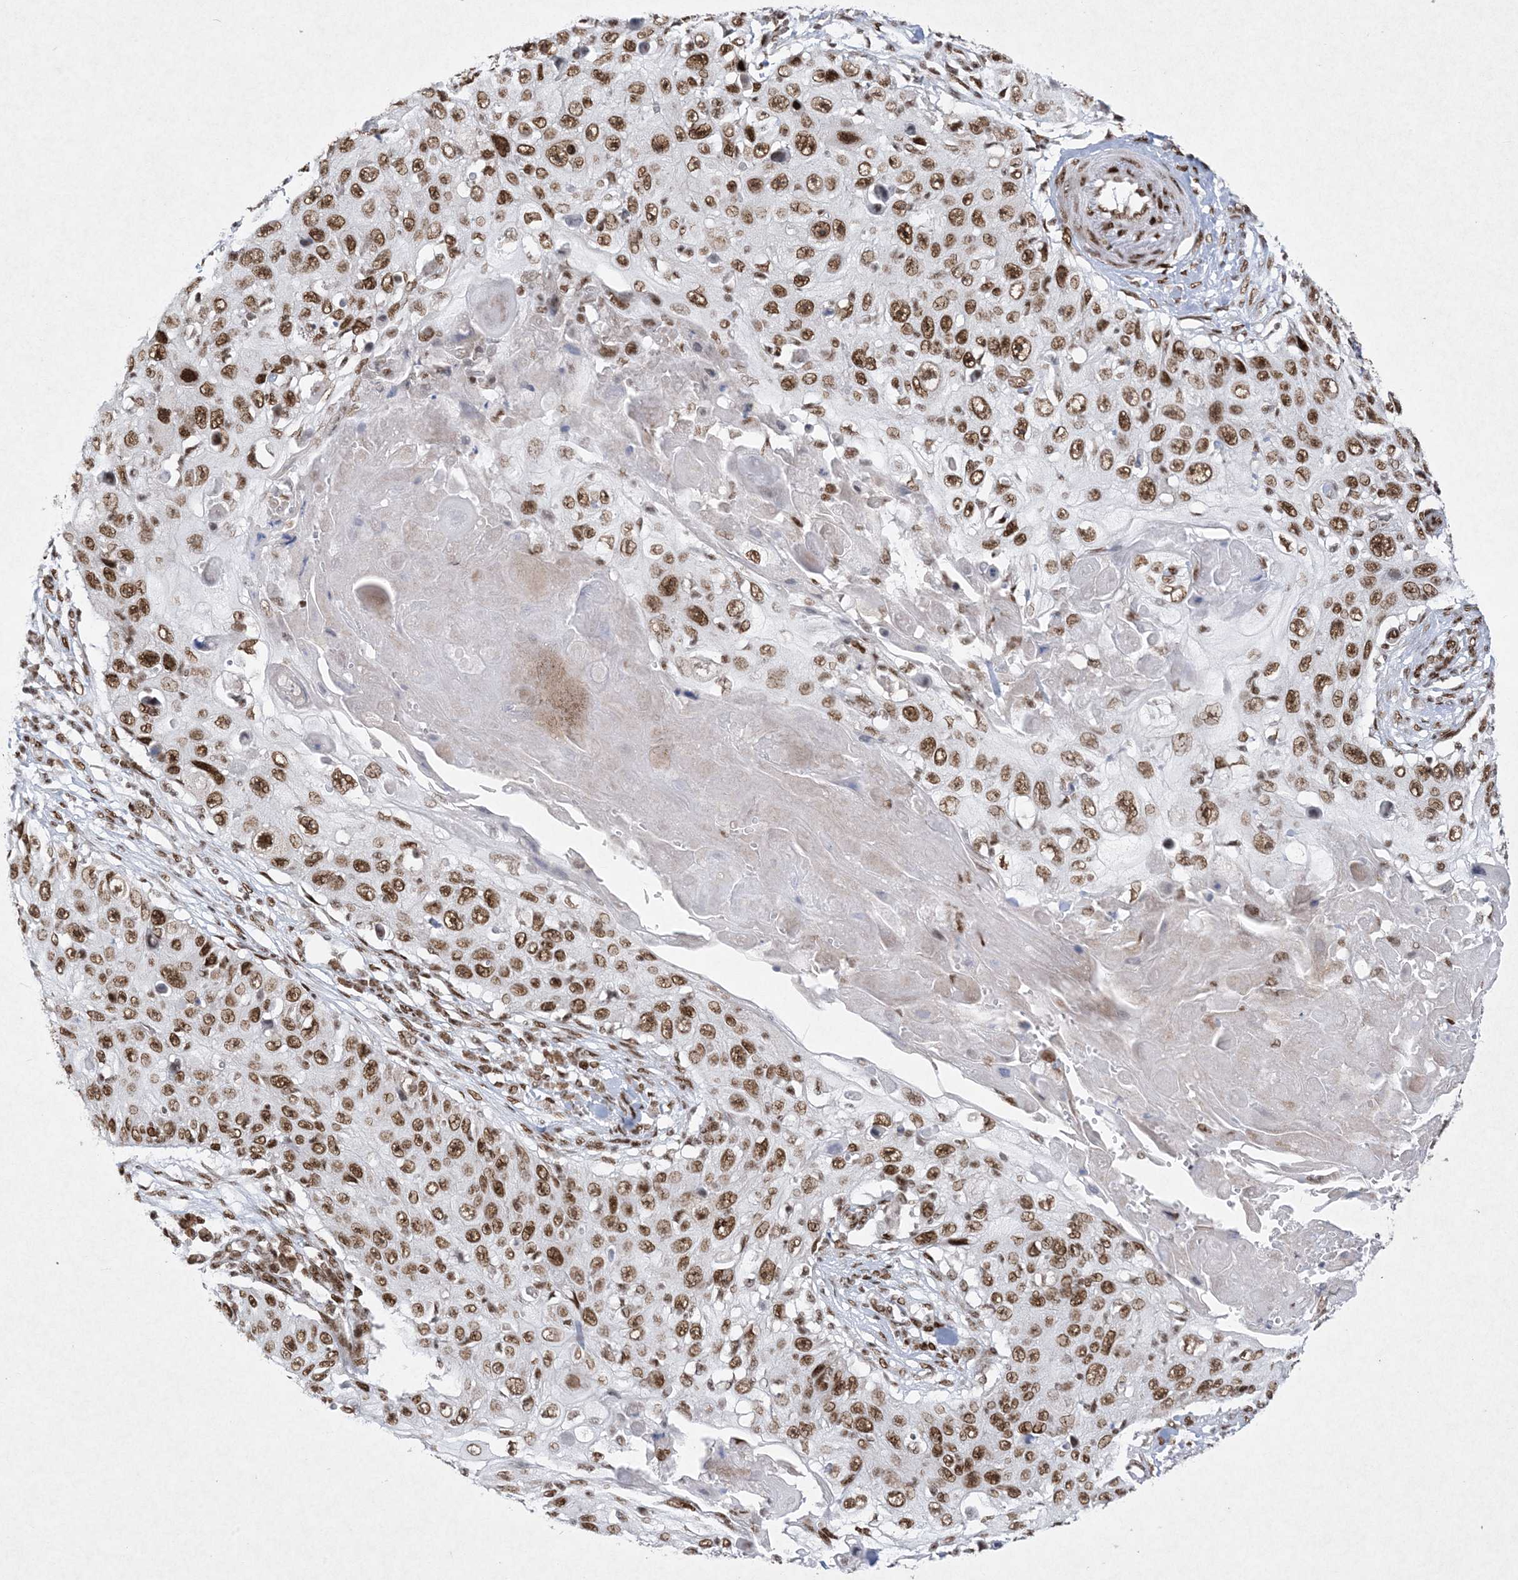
{"staining": {"intensity": "moderate", "quantity": ">75%", "location": "nuclear"}, "tissue": "skin cancer", "cell_type": "Tumor cells", "image_type": "cancer", "snomed": [{"axis": "morphology", "description": "Squamous cell carcinoma, NOS"}, {"axis": "topography", "description": "Skin"}], "caption": "Immunohistochemistry of skin cancer (squamous cell carcinoma) exhibits medium levels of moderate nuclear positivity in approximately >75% of tumor cells. (brown staining indicates protein expression, while blue staining denotes nuclei).", "gene": "PKNOX2", "patient": {"sex": "male", "age": 86}}